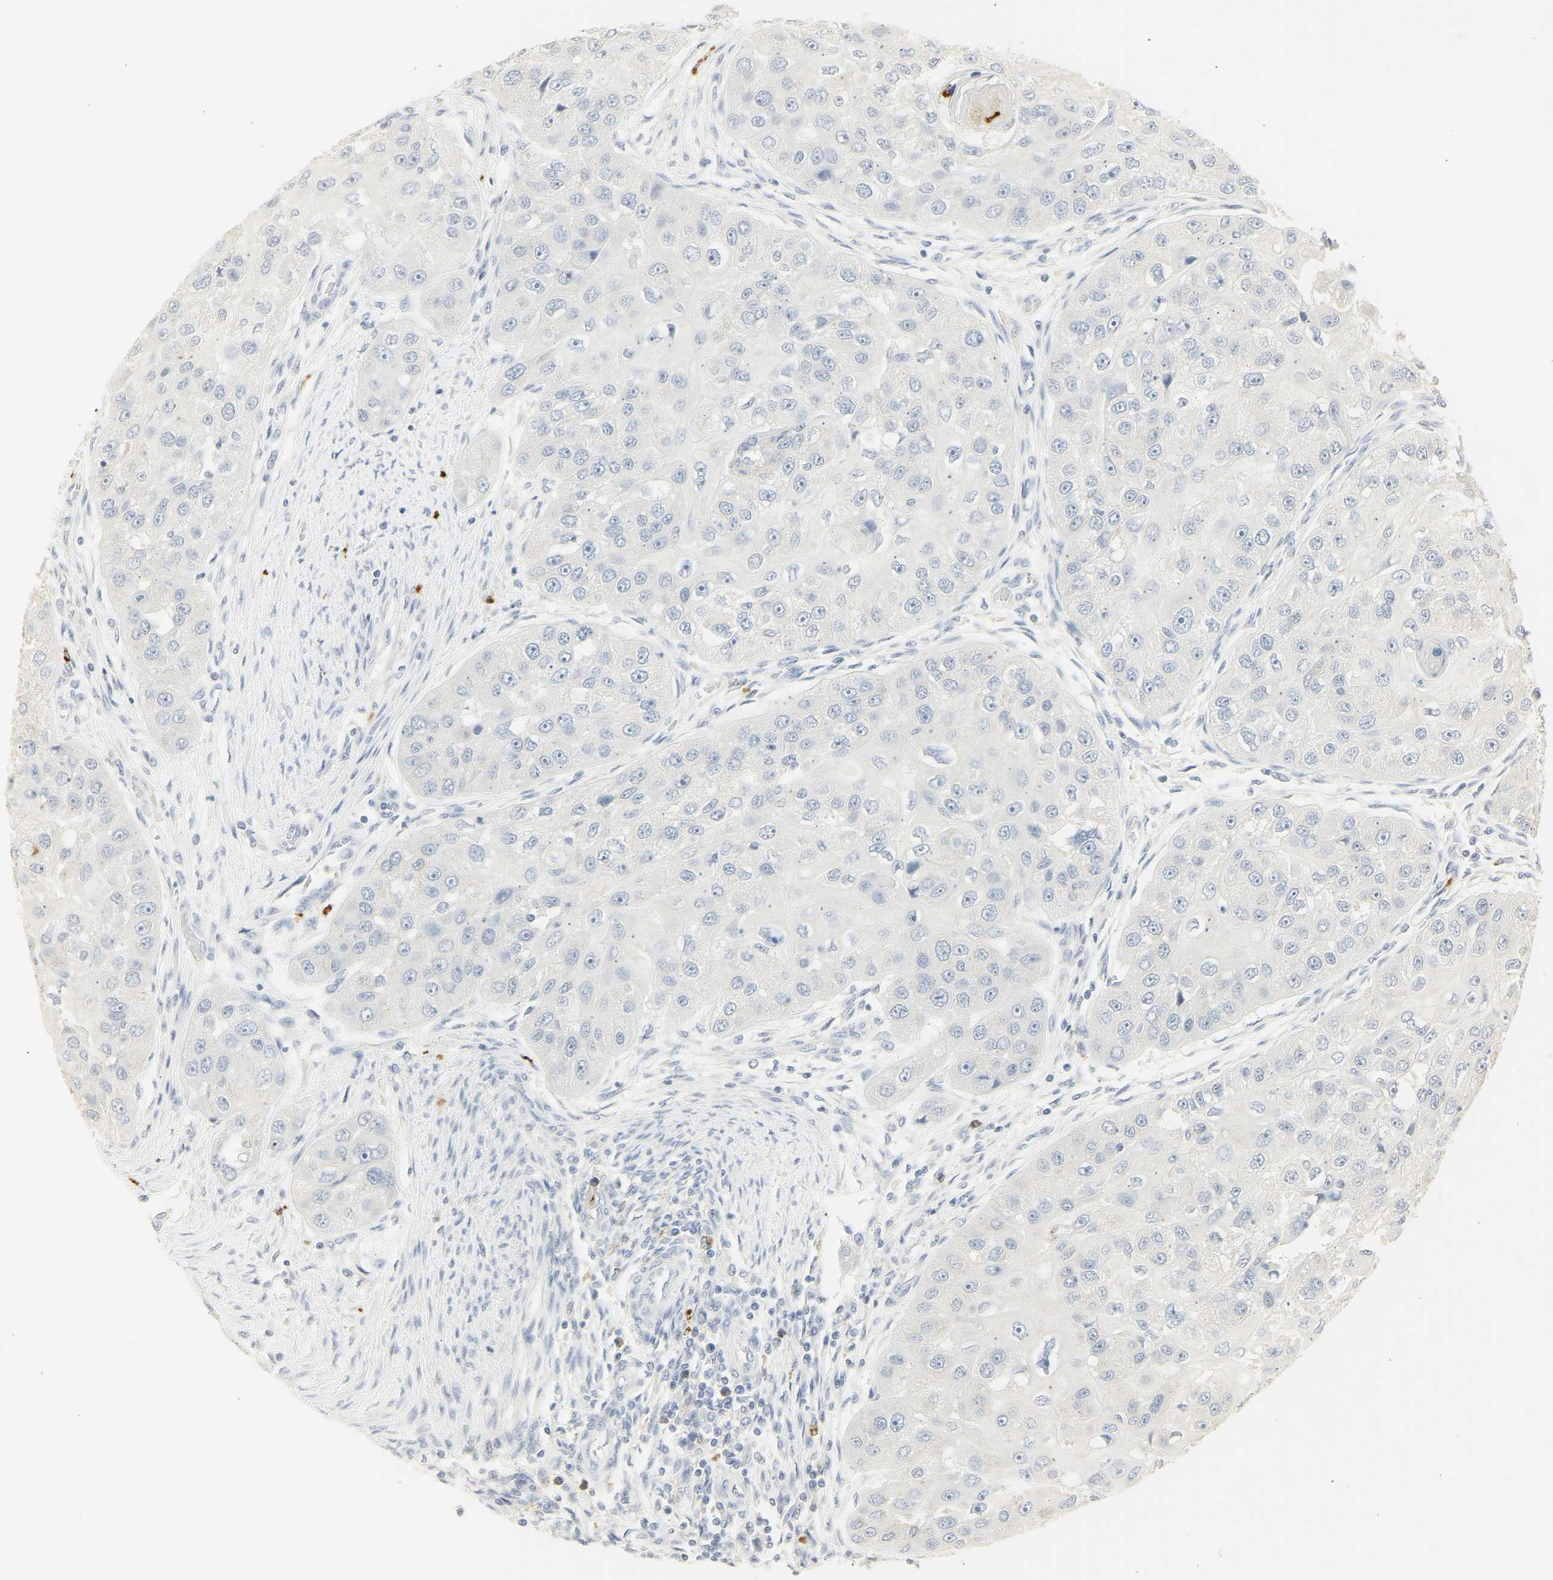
{"staining": {"intensity": "negative", "quantity": "none", "location": "none"}, "tissue": "head and neck cancer", "cell_type": "Tumor cells", "image_type": "cancer", "snomed": [{"axis": "morphology", "description": "Normal tissue, NOS"}, {"axis": "morphology", "description": "Squamous cell carcinoma, NOS"}, {"axis": "topography", "description": "Skeletal muscle"}, {"axis": "topography", "description": "Head-Neck"}], "caption": "Immunohistochemistry (IHC) micrograph of neoplastic tissue: human head and neck squamous cell carcinoma stained with DAB (3,3'-diaminobenzidine) exhibits no significant protein expression in tumor cells.", "gene": "MPO", "patient": {"sex": "male", "age": 51}}